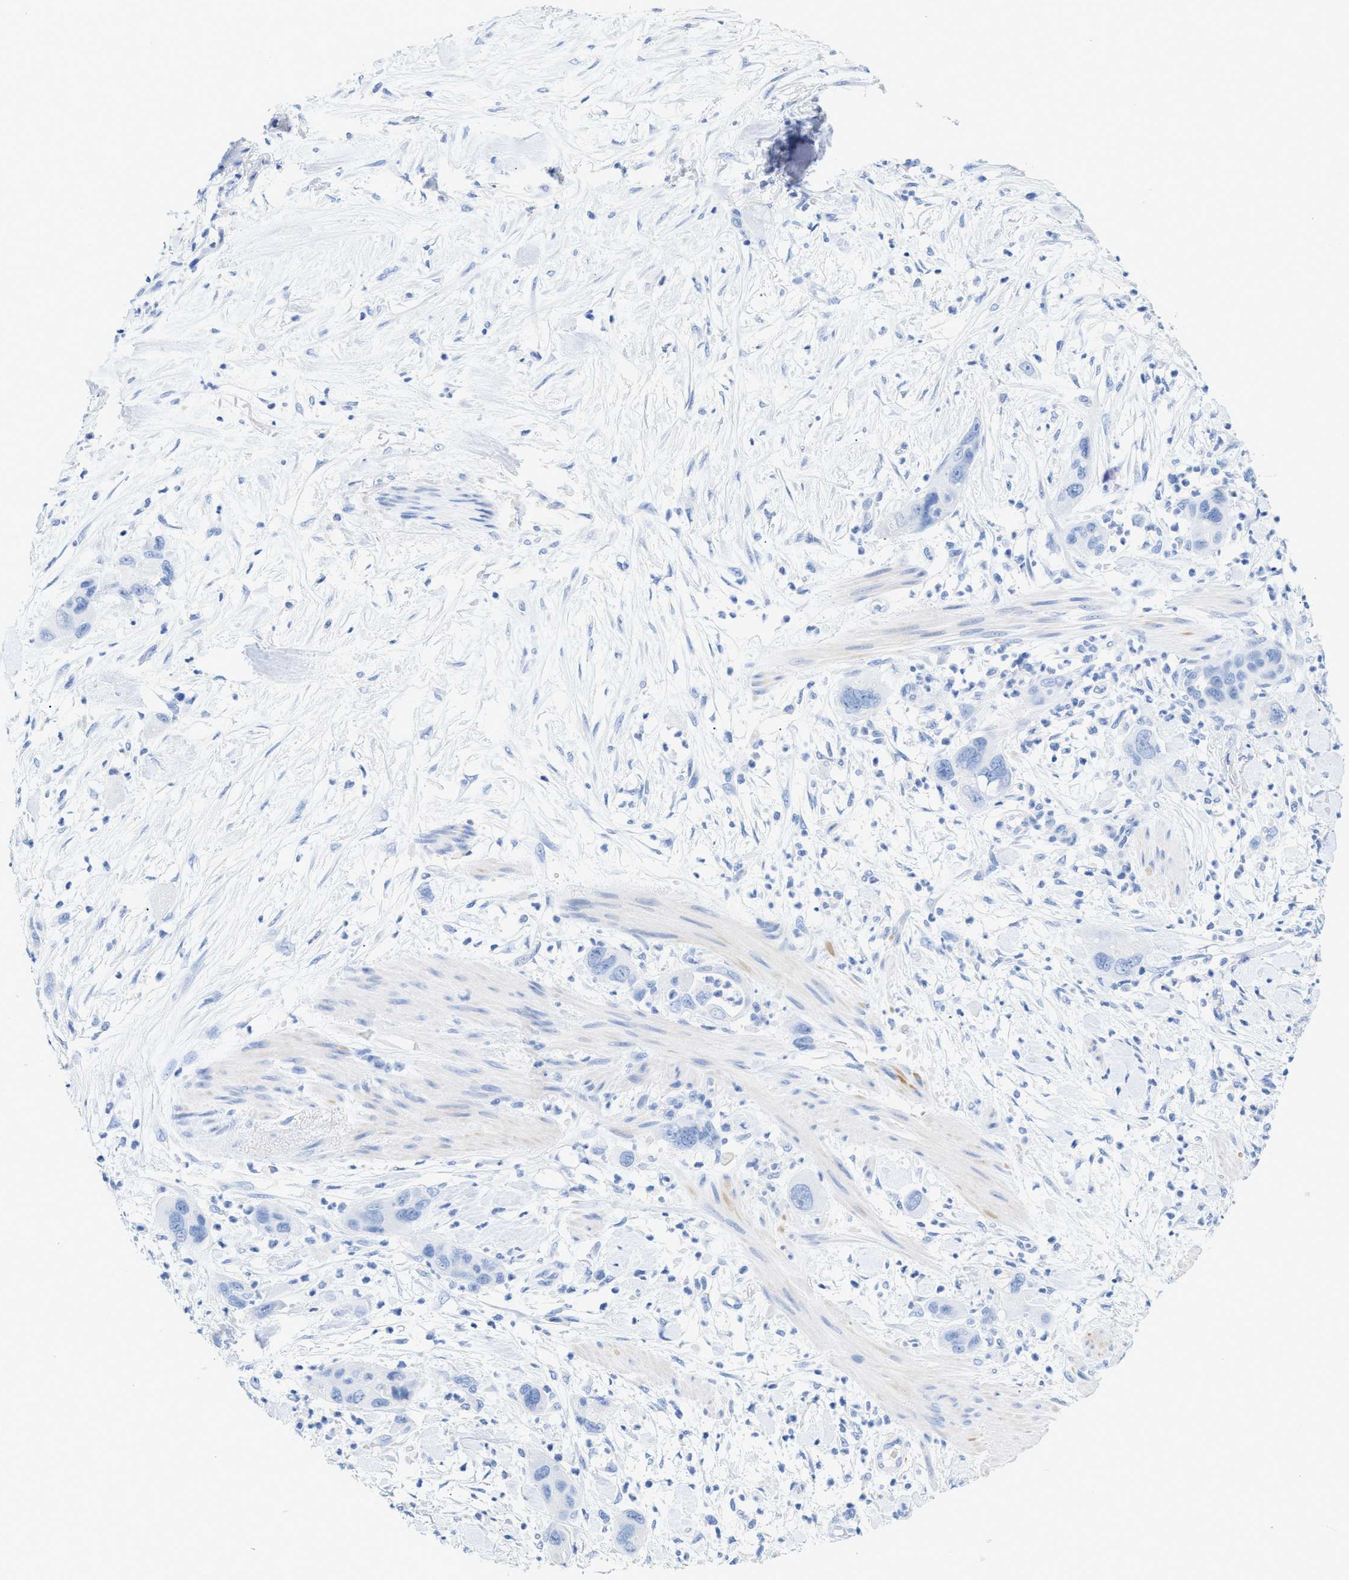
{"staining": {"intensity": "negative", "quantity": "none", "location": "none"}, "tissue": "pancreatic cancer", "cell_type": "Tumor cells", "image_type": "cancer", "snomed": [{"axis": "morphology", "description": "Adenocarcinoma, NOS"}, {"axis": "topography", "description": "Pancreas"}], "caption": "High power microscopy photomicrograph of an IHC photomicrograph of adenocarcinoma (pancreatic), revealing no significant staining in tumor cells.", "gene": "ANKFN1", "patient": {"sex": "female", "age": 71}}